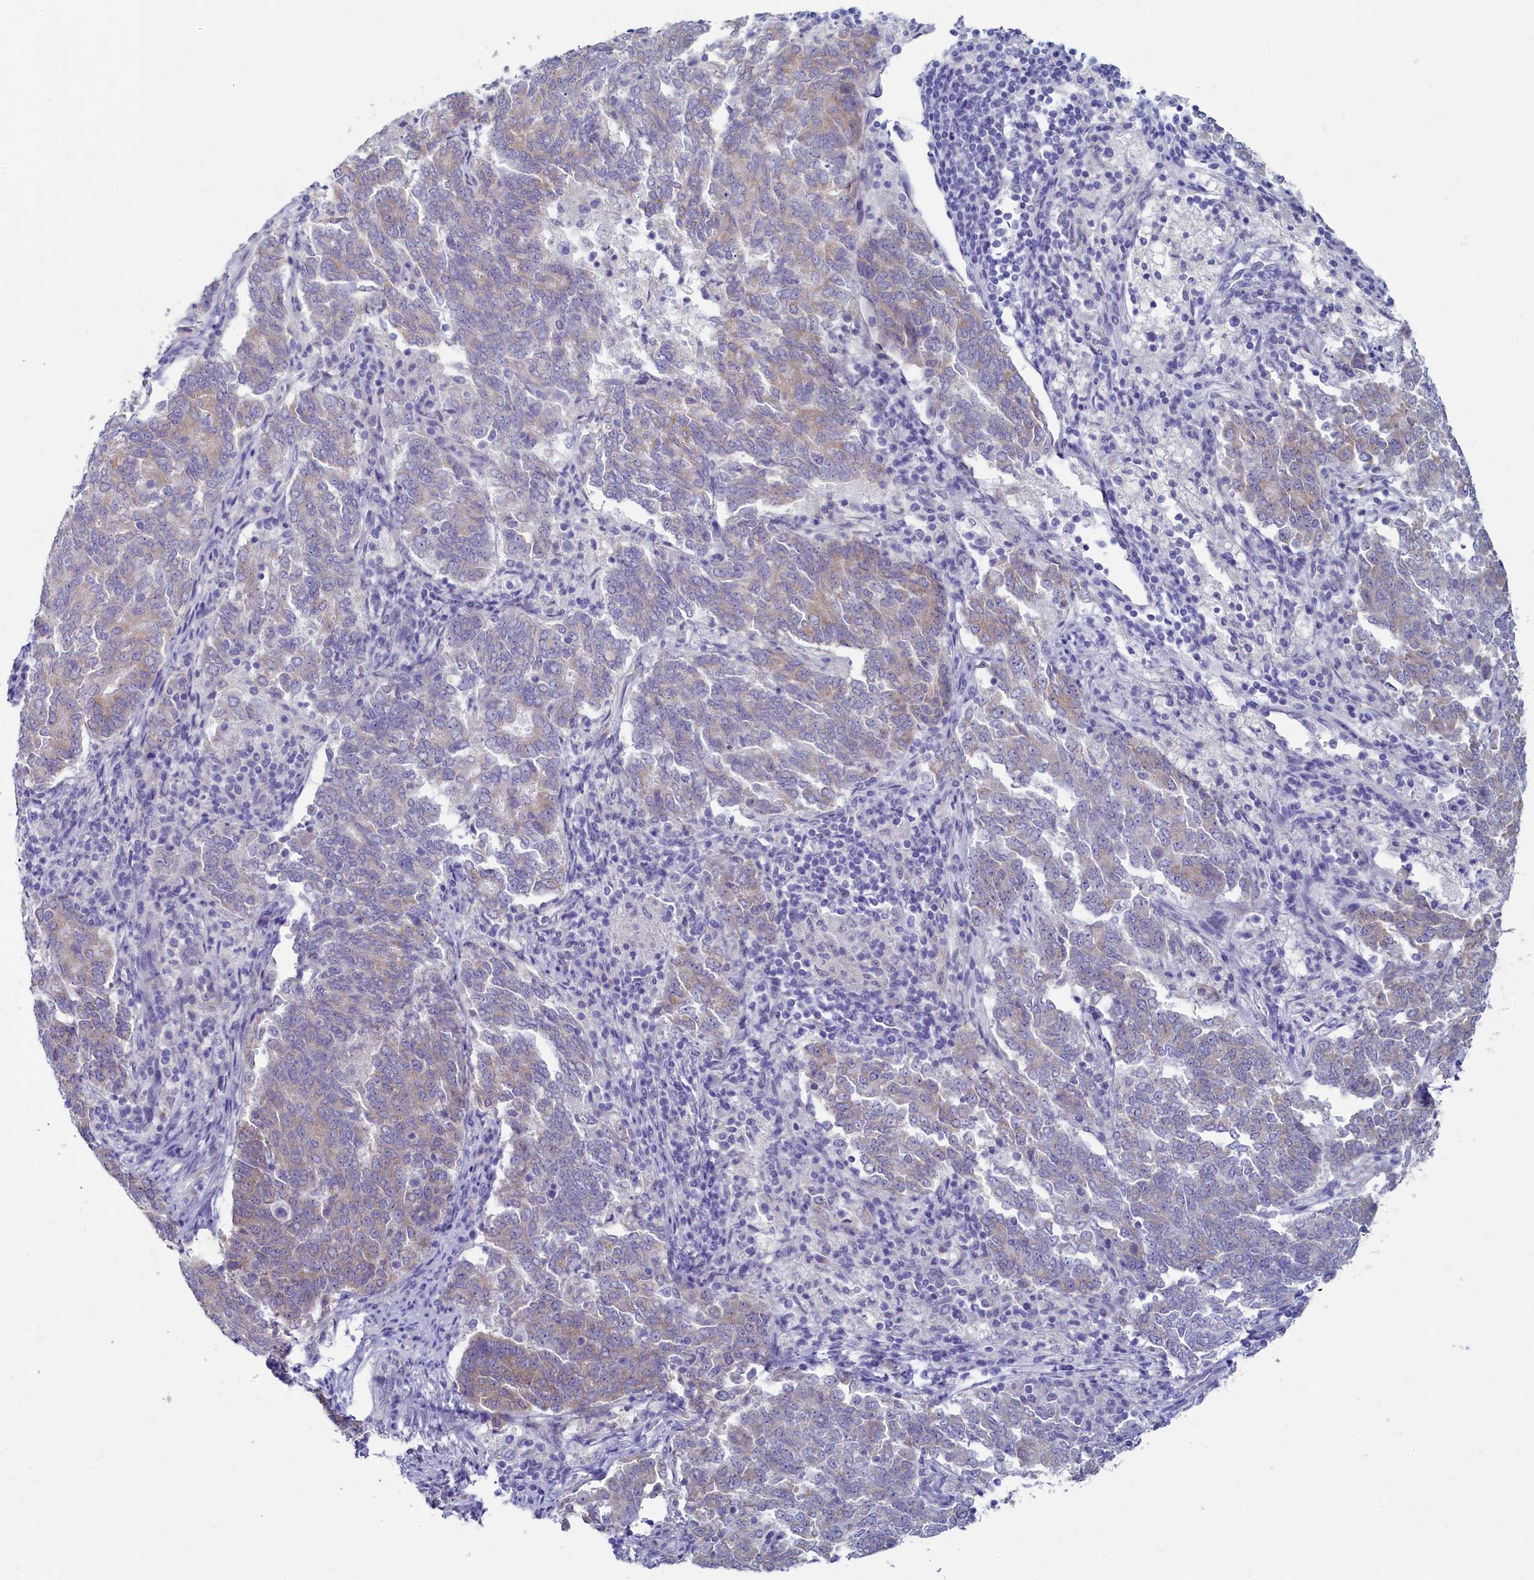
{"staining": {"intensity": "weak", "quantity": "<25%", "location": "cytoplasmic/membranous"}, "tissue": "endometrial cancer", "cell_type": "Tumor cells", "image_type": "cancer", "snomed": [{"axis": "morphology", "description": "Adenocarcinoma, NOS"}, {"axis": "topography", "description": "Endometrium"}], "caption": "DAB immunohistochemical staining of human endometrial adenocarcinoma shows no significant expression in tumor cells.", "gene": "SKA3", "patient": {"sex": "female", "age": 80}}